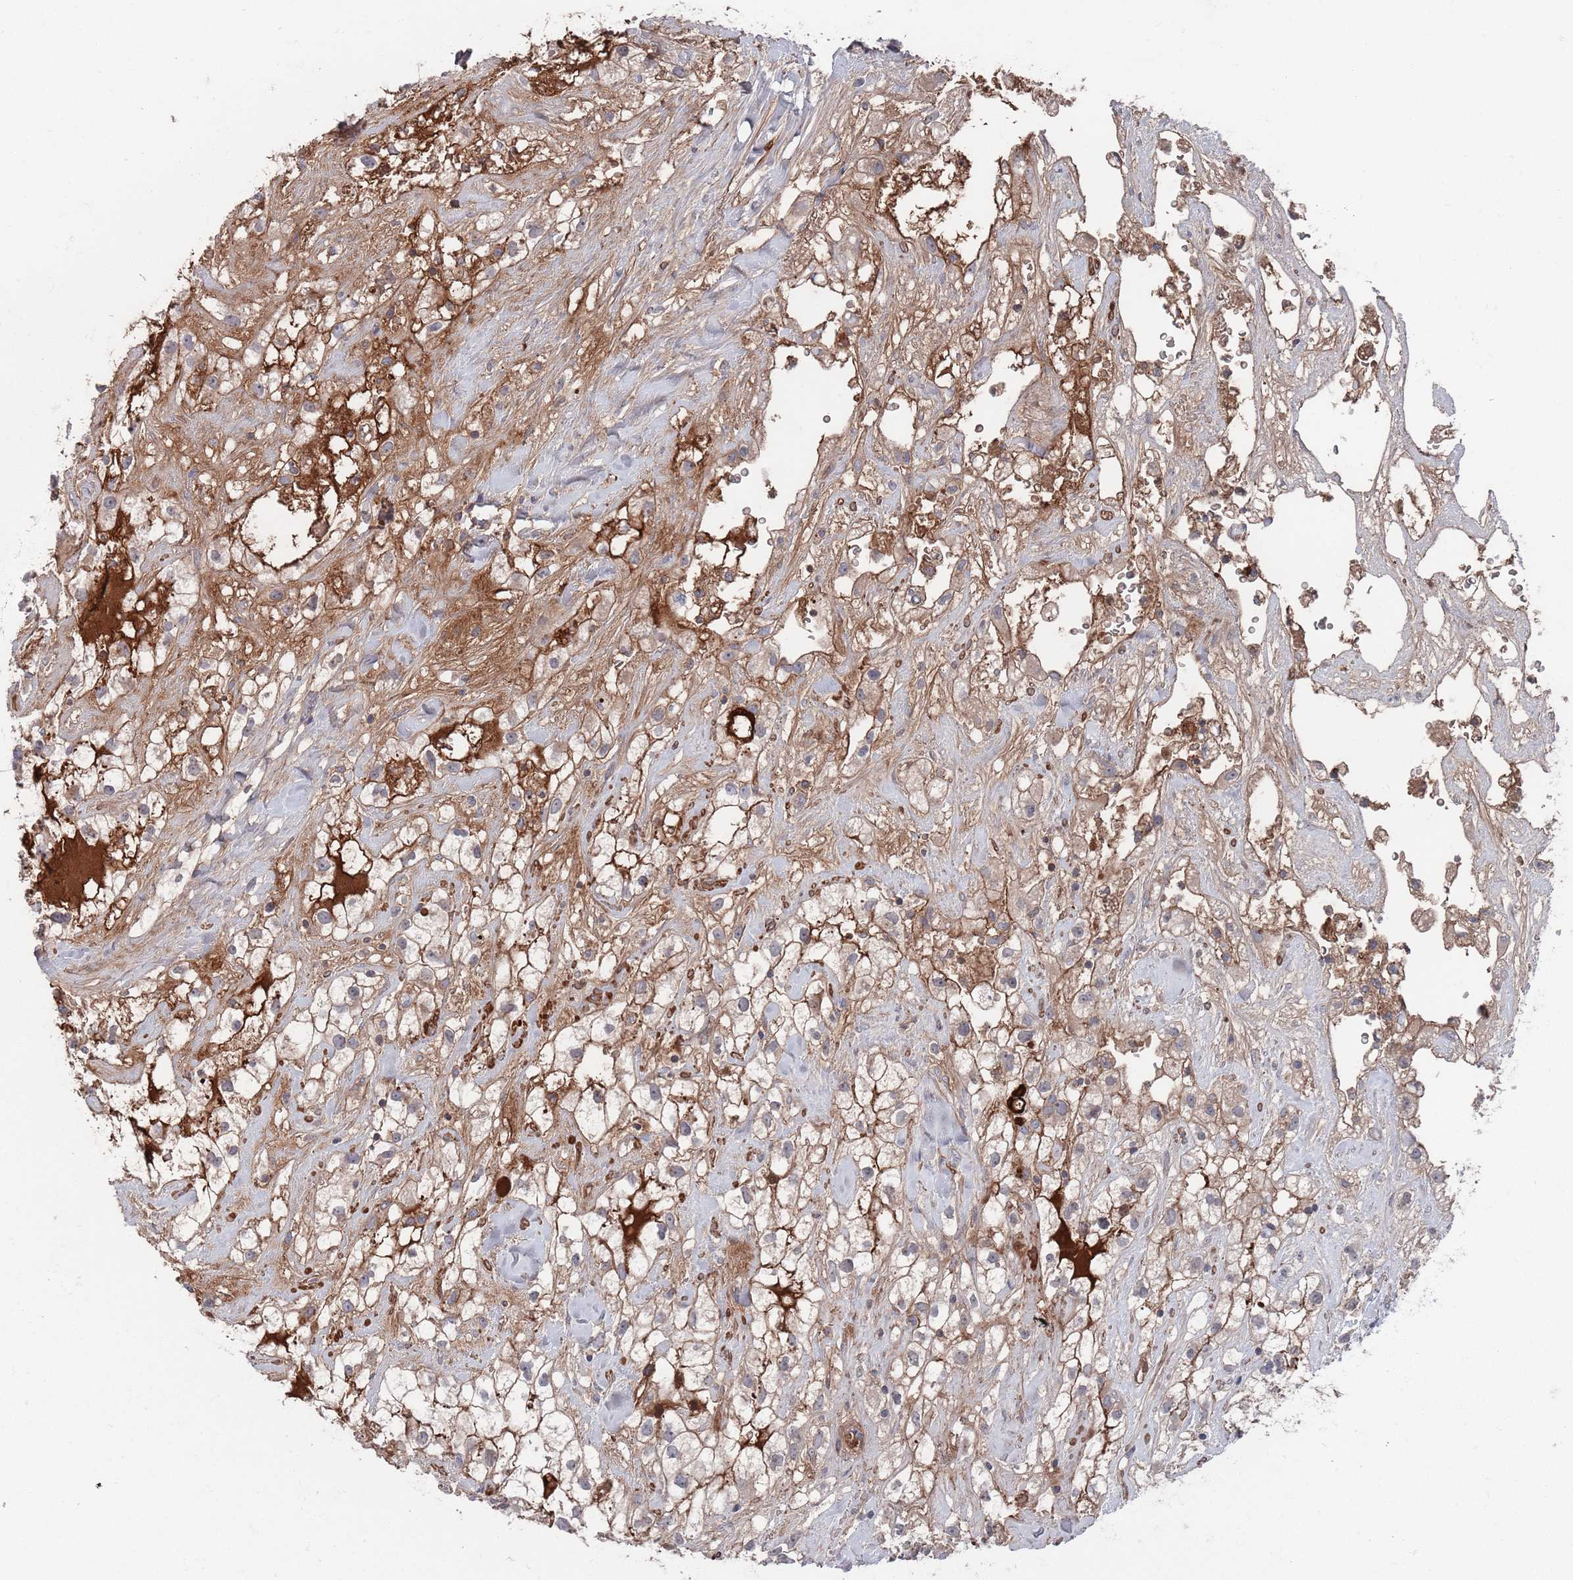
{"staining": {"intensity": "moderate", "quantity": "25%-75%", "location": "cytoplasmic/membranous"}, "tissue": "renal cancer", "cell_type": "Tumor cells", "image_type": "cancer", "snomed": [{"axis": "morphology", "description": "Adenocarcinoma, NOS"}, {"axis": "topography", "description": "Kidney"}], "caption": "Protein expression analysis of renal cancer (adenocarcinoma) demonstrates moderate cytoplasmic/membranous expression in about 25%-75% of tumor cells. The staining was performed using DAB (3,3'-diaminobenzidine), with brown indicating positive protein expression. Nuclei are stained blue with hematoxylin.", "gene": "PLEKHA4", "patient": {"sex": "male", "age": 59}}